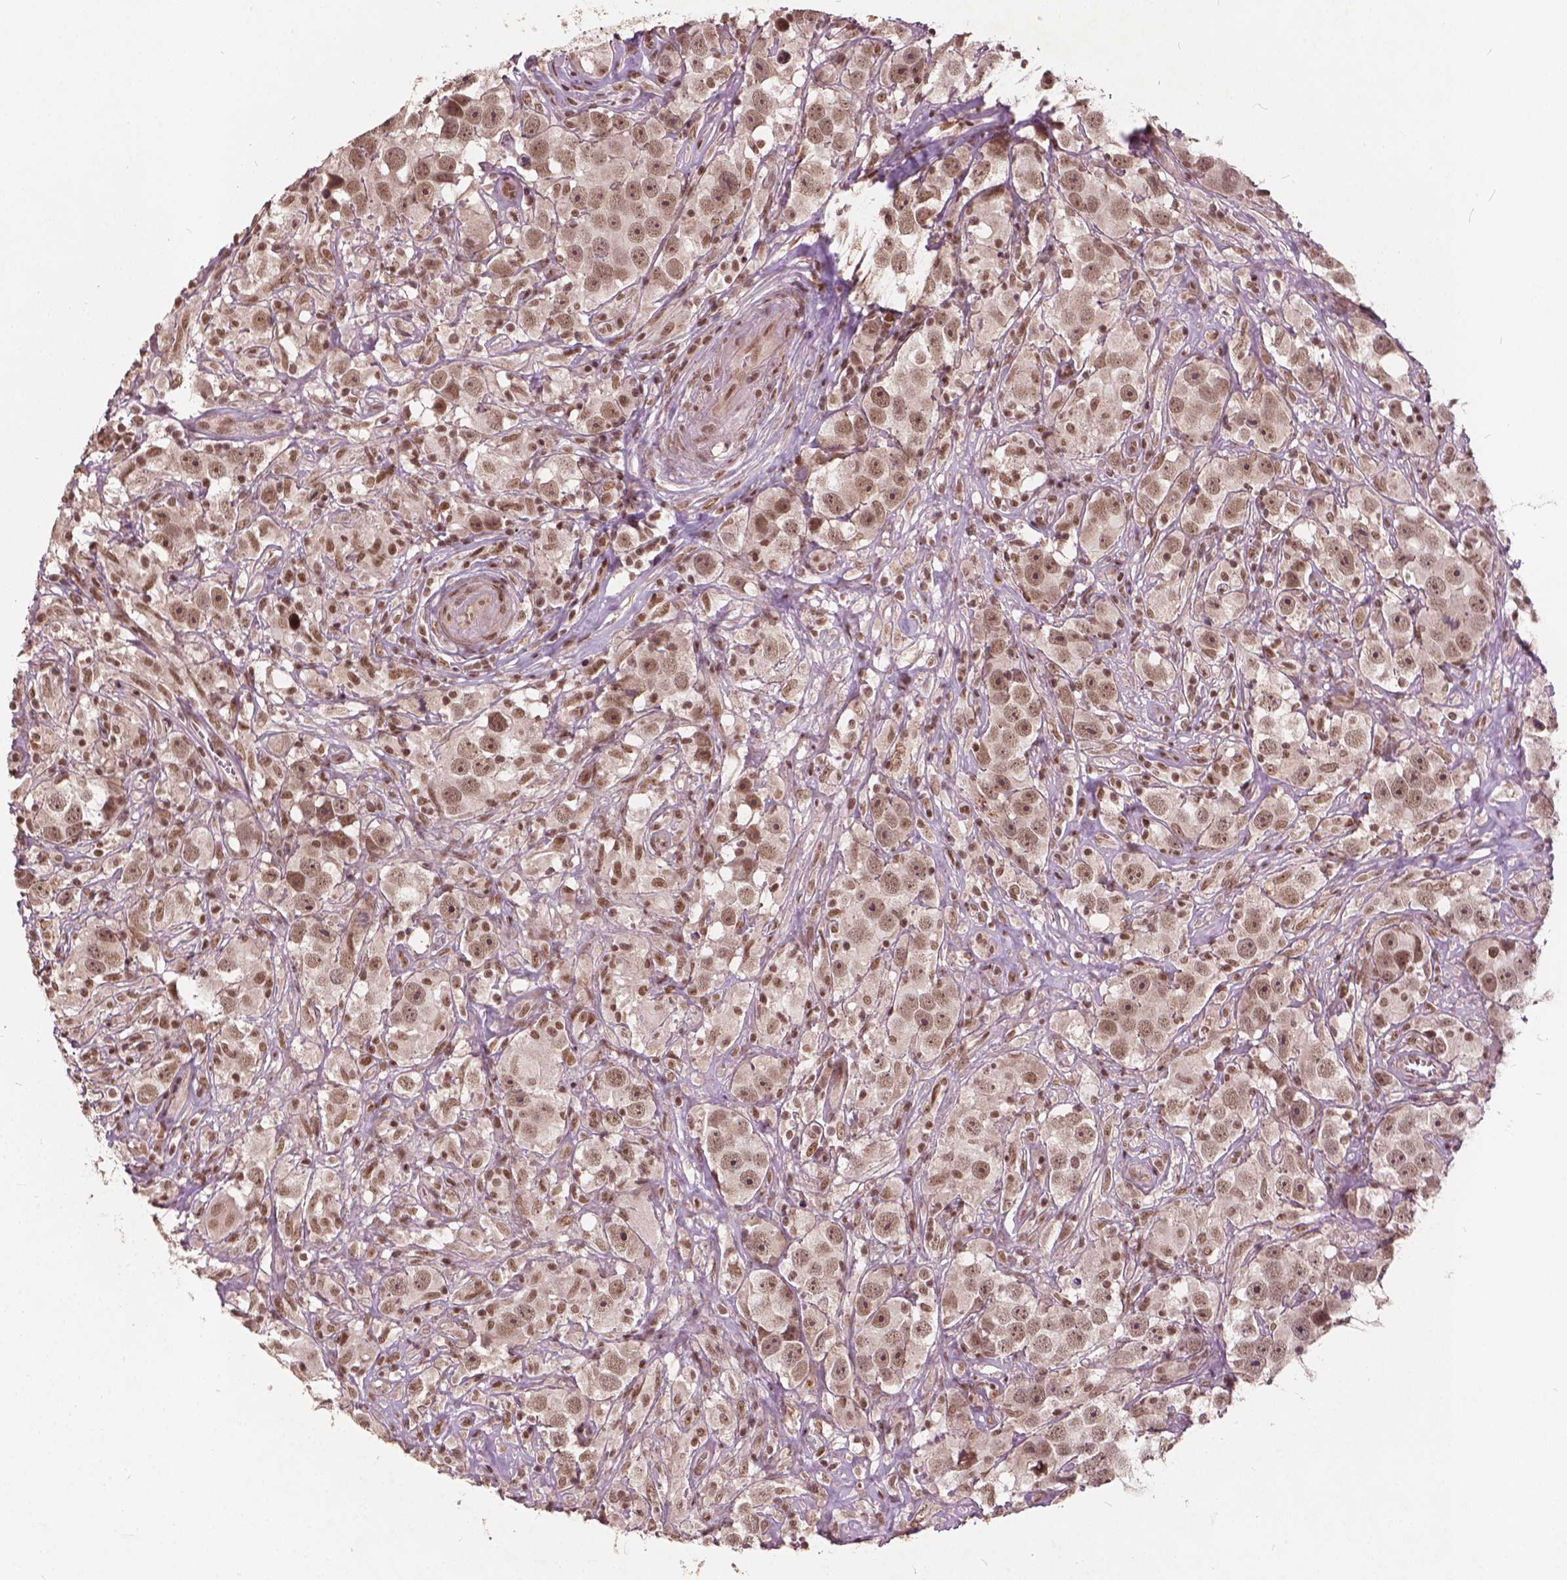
{"staining": {"intensity": "moderate", "quantity": "25%-75%", "location": "nuclear"}, "tissue": "testis cancer", "cell_type": "Tumor cells", "image_type": "cancer", "snomed": [{"axis": "morphology", "description": "Seminoma, NOS"}, {"axis": "topography", "description": "Testis"}], "caption": "Protein staining reveals moderate nuclear positivity in about 25%-75% of tumor cells in testis cancer (seminoma). (brown staining indicates protein expression, while blue staining denotes nuclei).", "gene": "GPS2", "patient": {"sex": "male", "age": 49}}